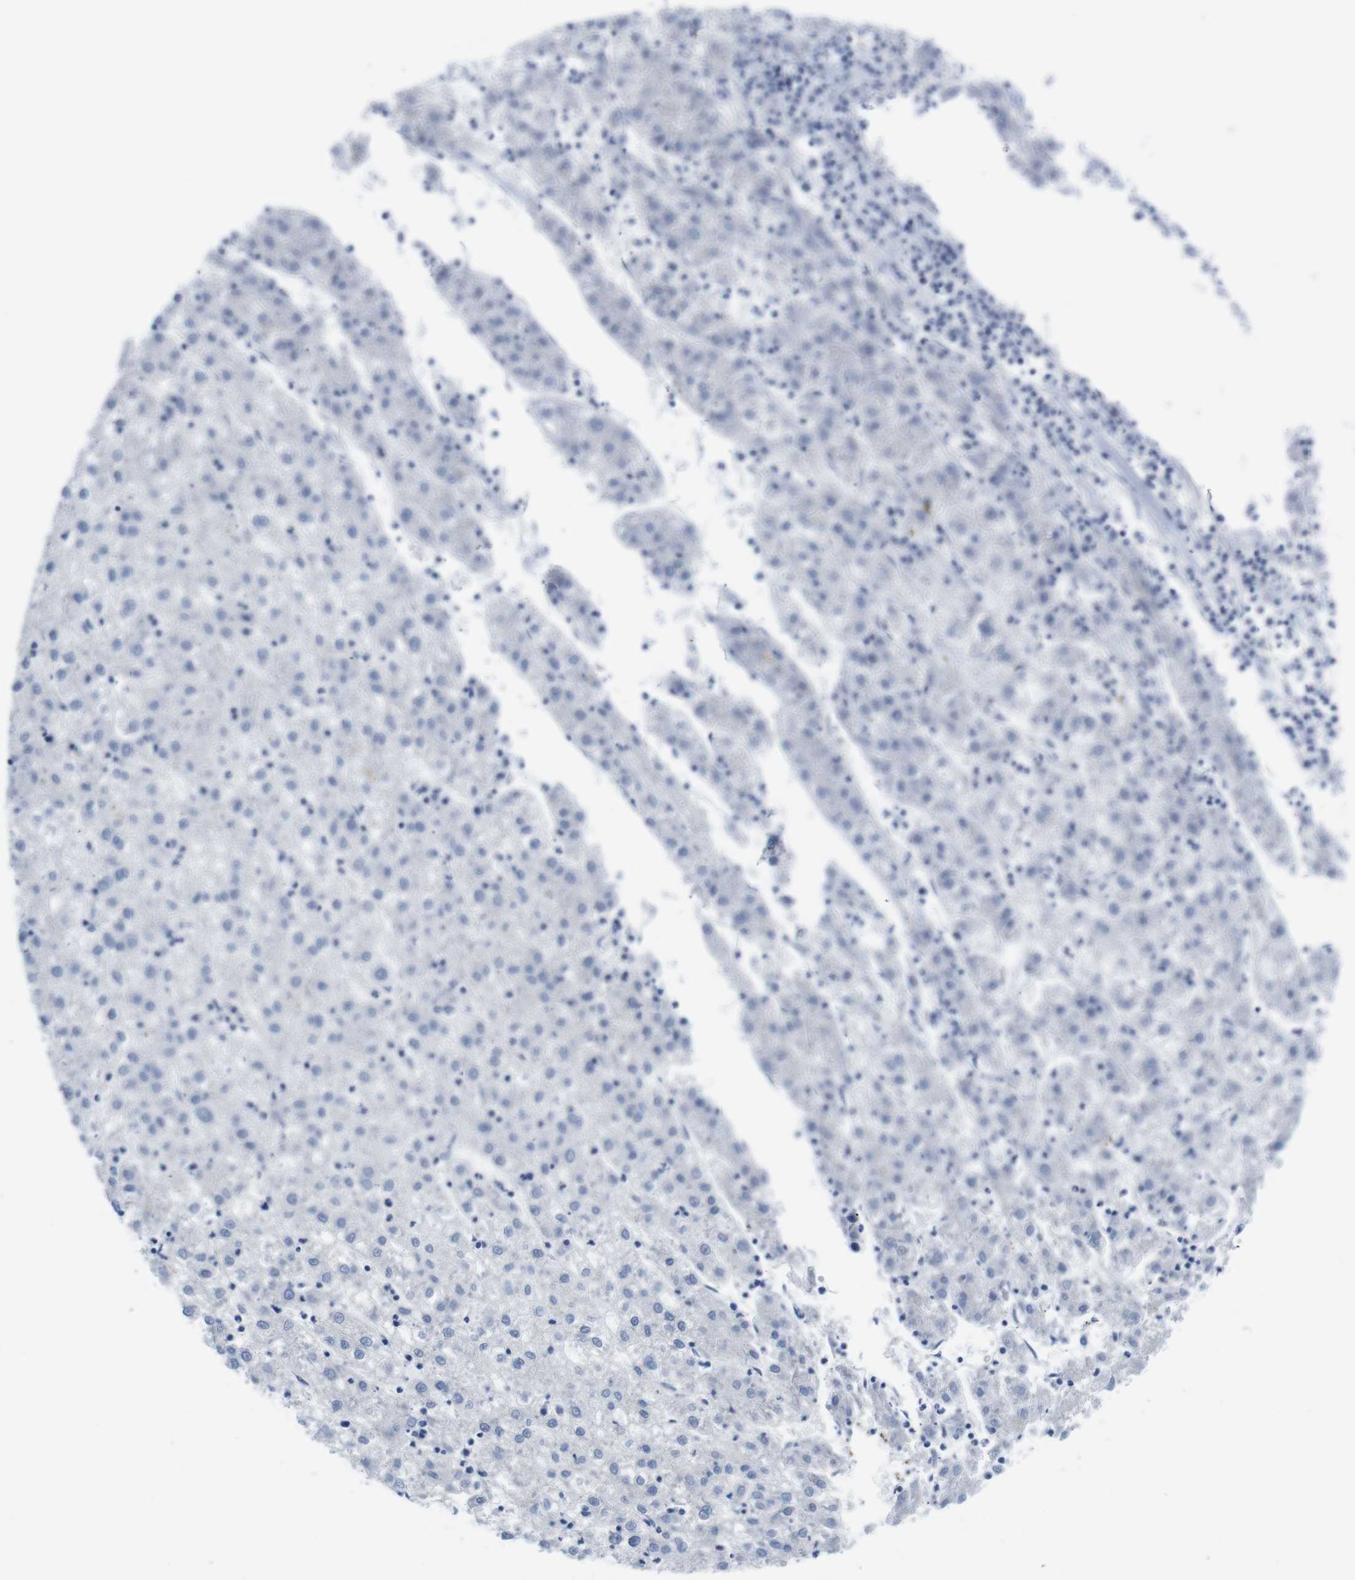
{"staining": {"intensity": "negative", "quantity": "none", "location": "none"}, "tissue": "liver cancer", "cell_type": "Tumor cells", "image_type": "cancer", "snomed": [{"axis": "morphology", "description": "Carcinoma, Hepatocellular, NOS"}, {"axis": "topography", "description": "Liver"}], "caption": "Immunohistochemistry micrograph of human liver cancer stained for a protein (brown), which displays no positivity in tumor cells.", "gene": "SCRIB", "patient": {"sex": "male", "age": 72}}